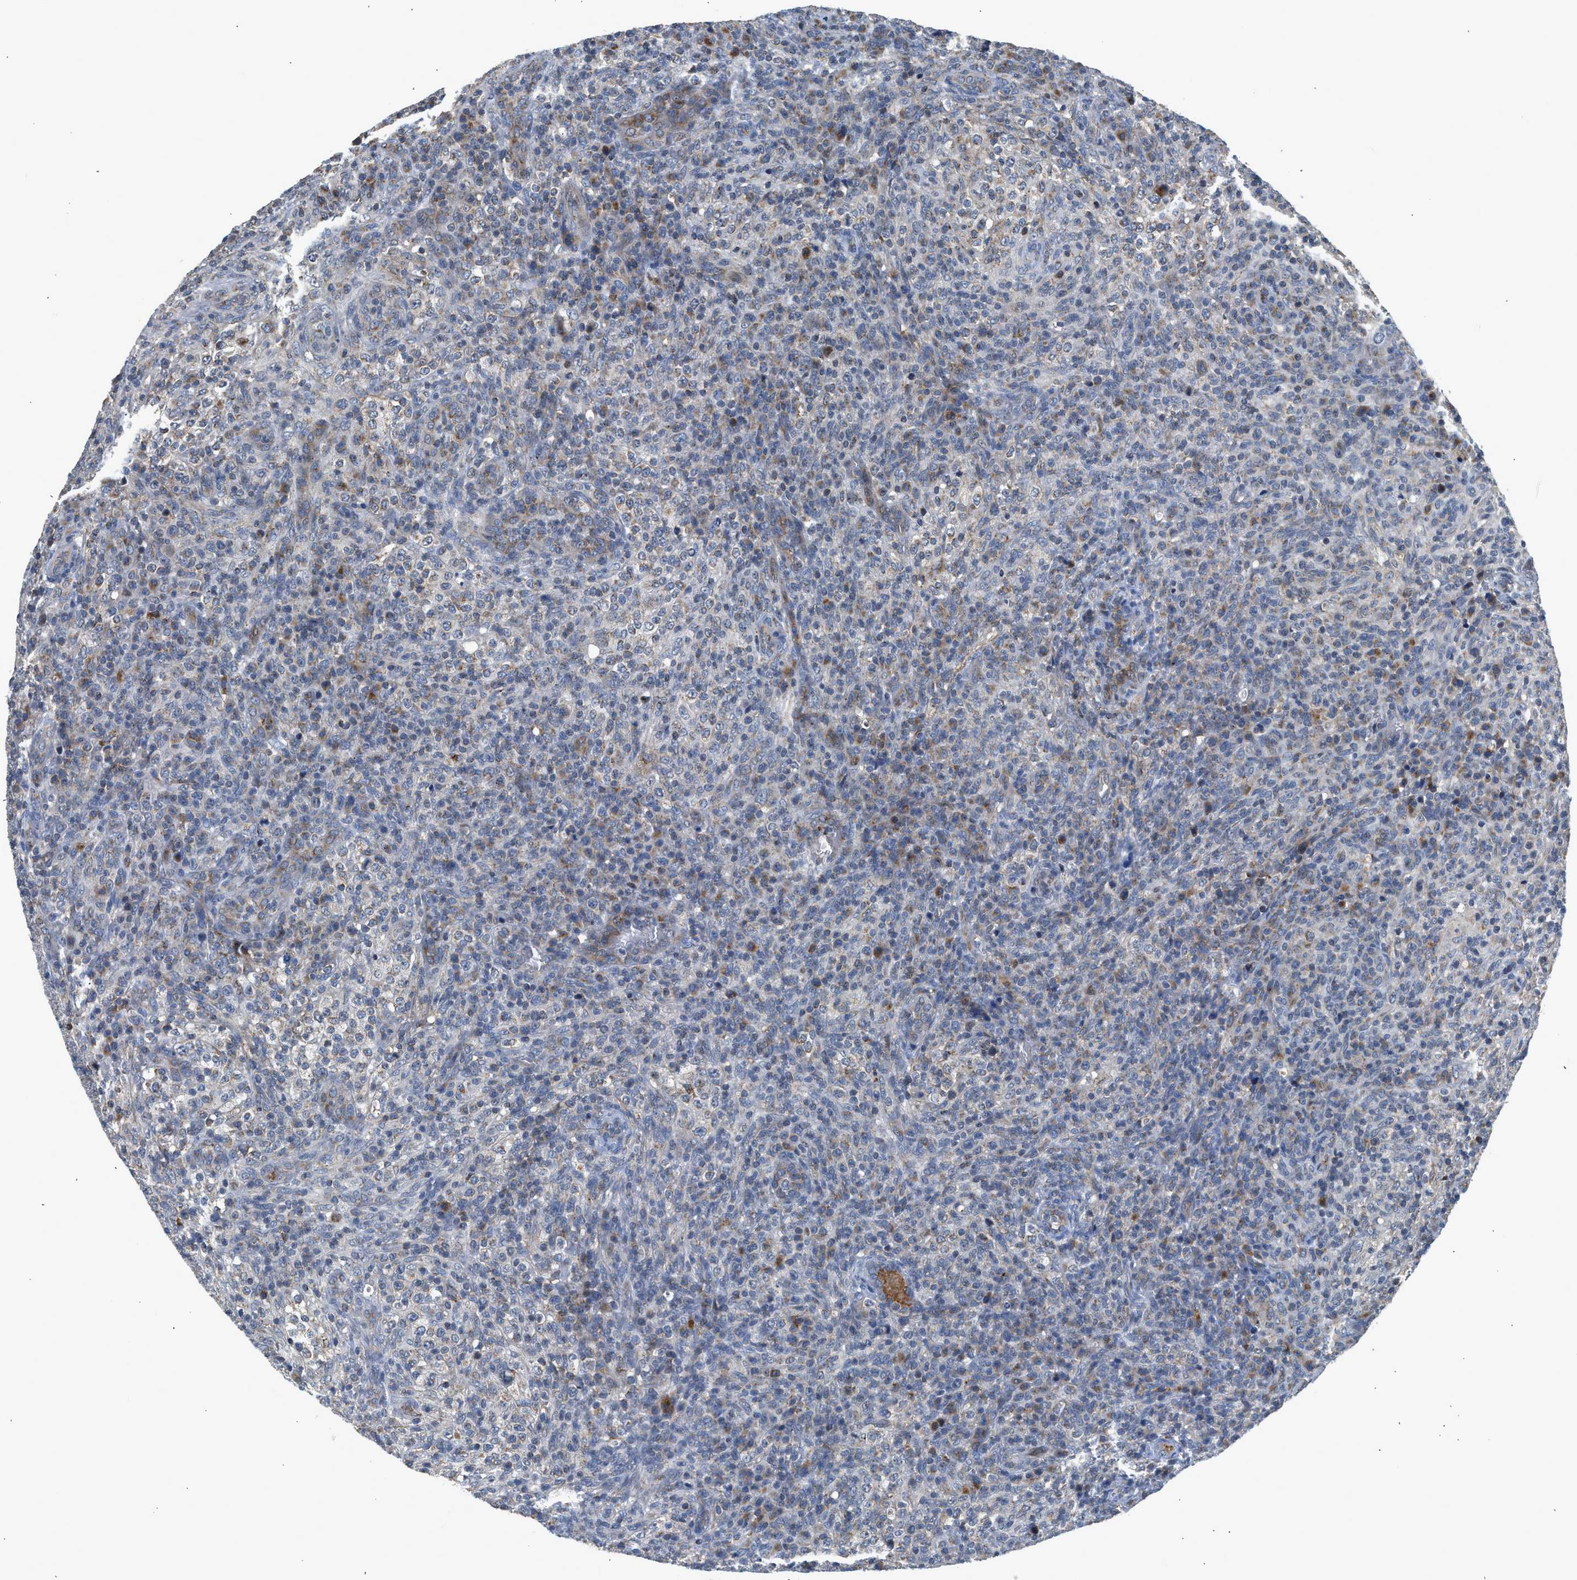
{"staining": {"intensity": "negative", "quantity": "none", "location": "none"}, "tissue": "lymphoma", "cell_type": "Tumor cells", "image_type": "cancer", "snomed": [{"axis": "morphology", "description": "Malignant lymphoma, non-Hodgkin's type, High grade"}, {"axis": "topography", "description": "Lymph node"}], "caption": "Human lymphoma stained for a protein using IHC reveals no positivity in tumor cells.", "gene": "PIM1", "patient": {"sex": "female", "age": 76}}